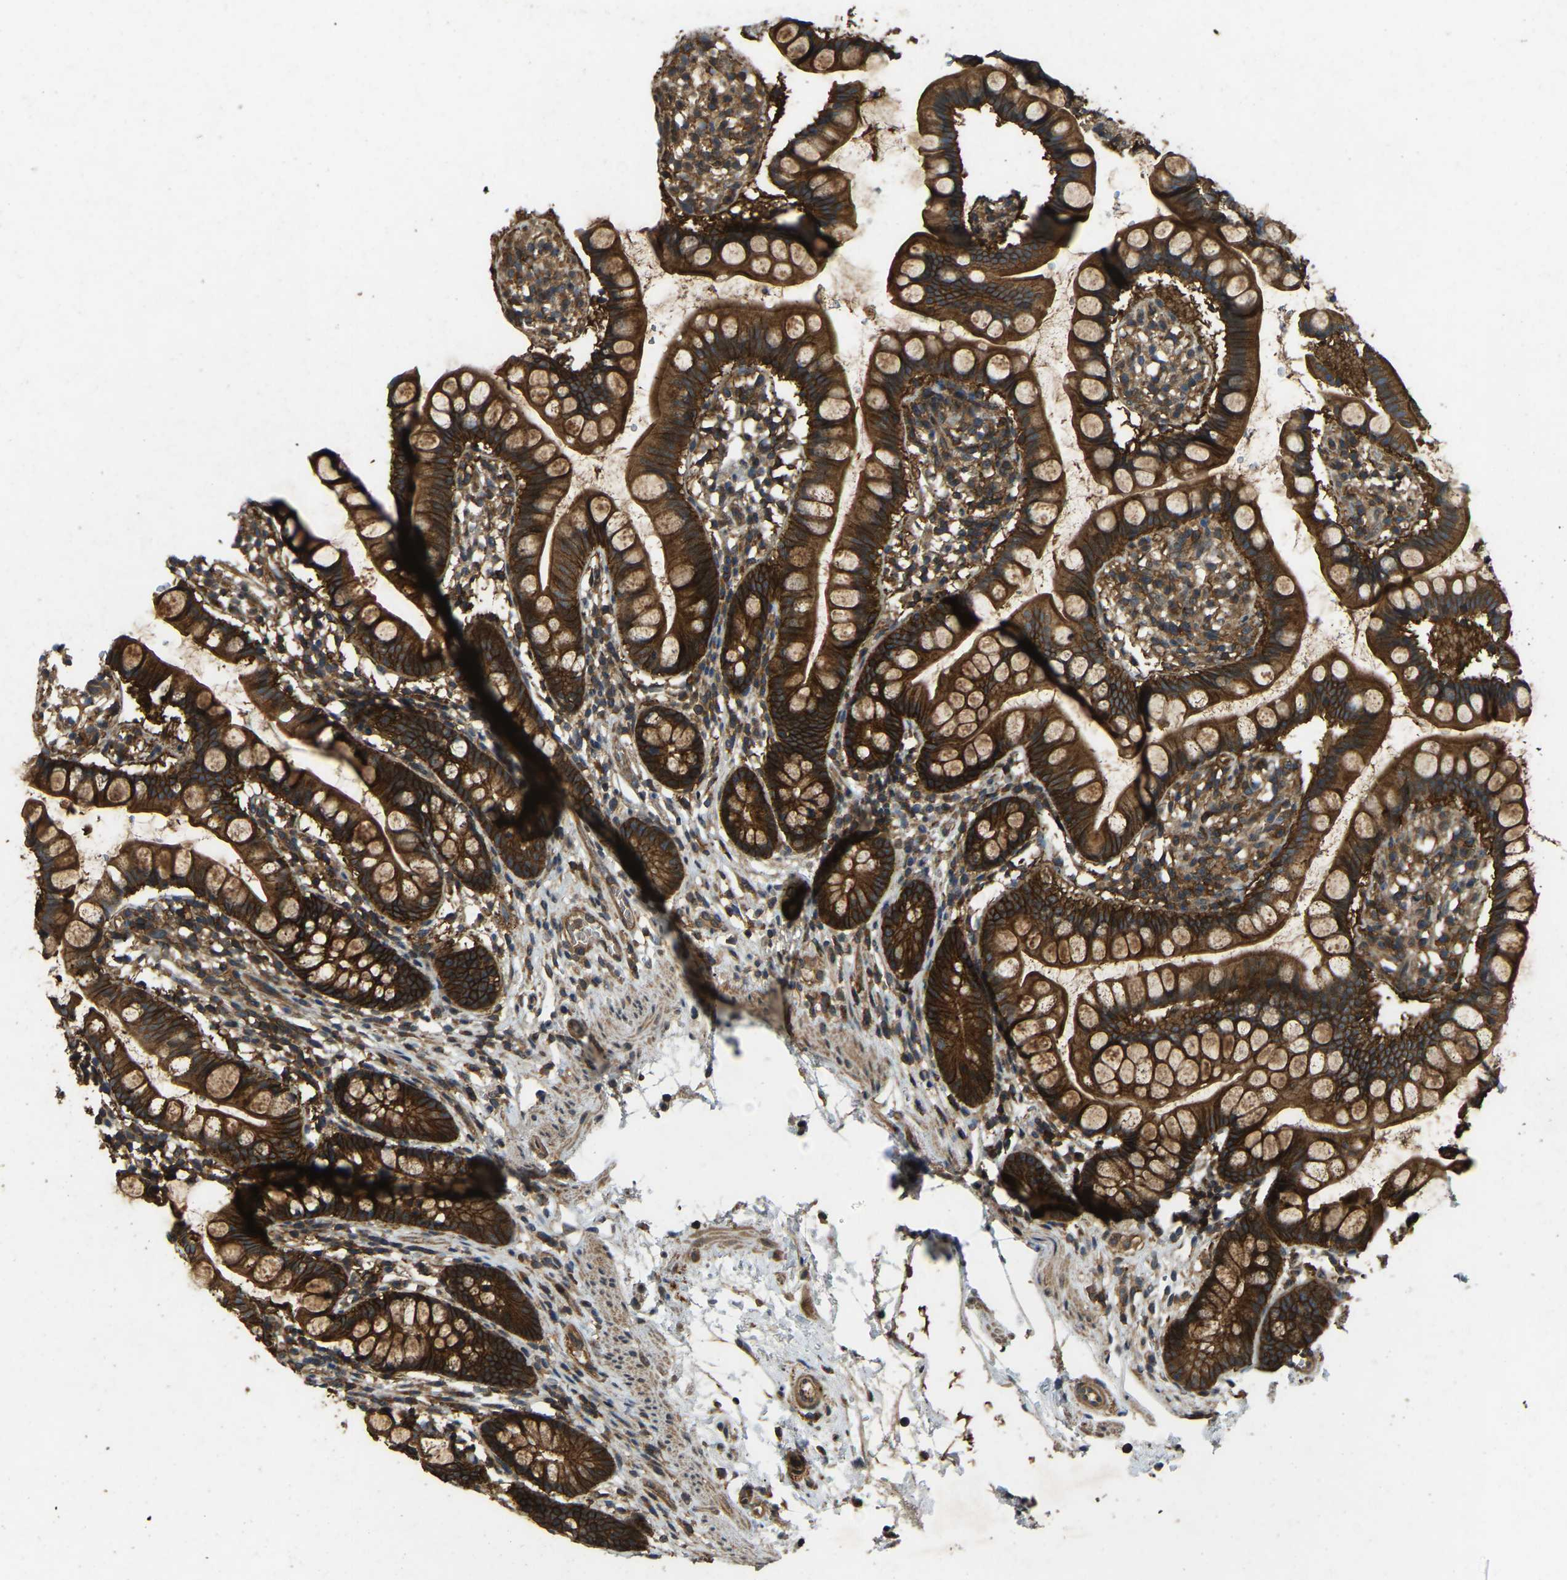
{"staining": {"intensity": "strong", "quantity": ">75%", "location": "cytoplasmic/membranous"}, "tissue": "small intestine", "cell_type": "Glandular cells", "image_type": "normal", "snomed": [{"axis": "morphology", "description": "Normal tissue, NOS"}, {"axis": "topography", "description": "Small intestine"}], "caption": "A high-resolution micrograph shows immunohistochemistry (IHC) staining of normal small intestine, which displays strong cytoplasmic/membranous expression in about >75% of glandular cells.", "gene": "ATP8B1", "patient": {"sex": "female", "age": 84}}